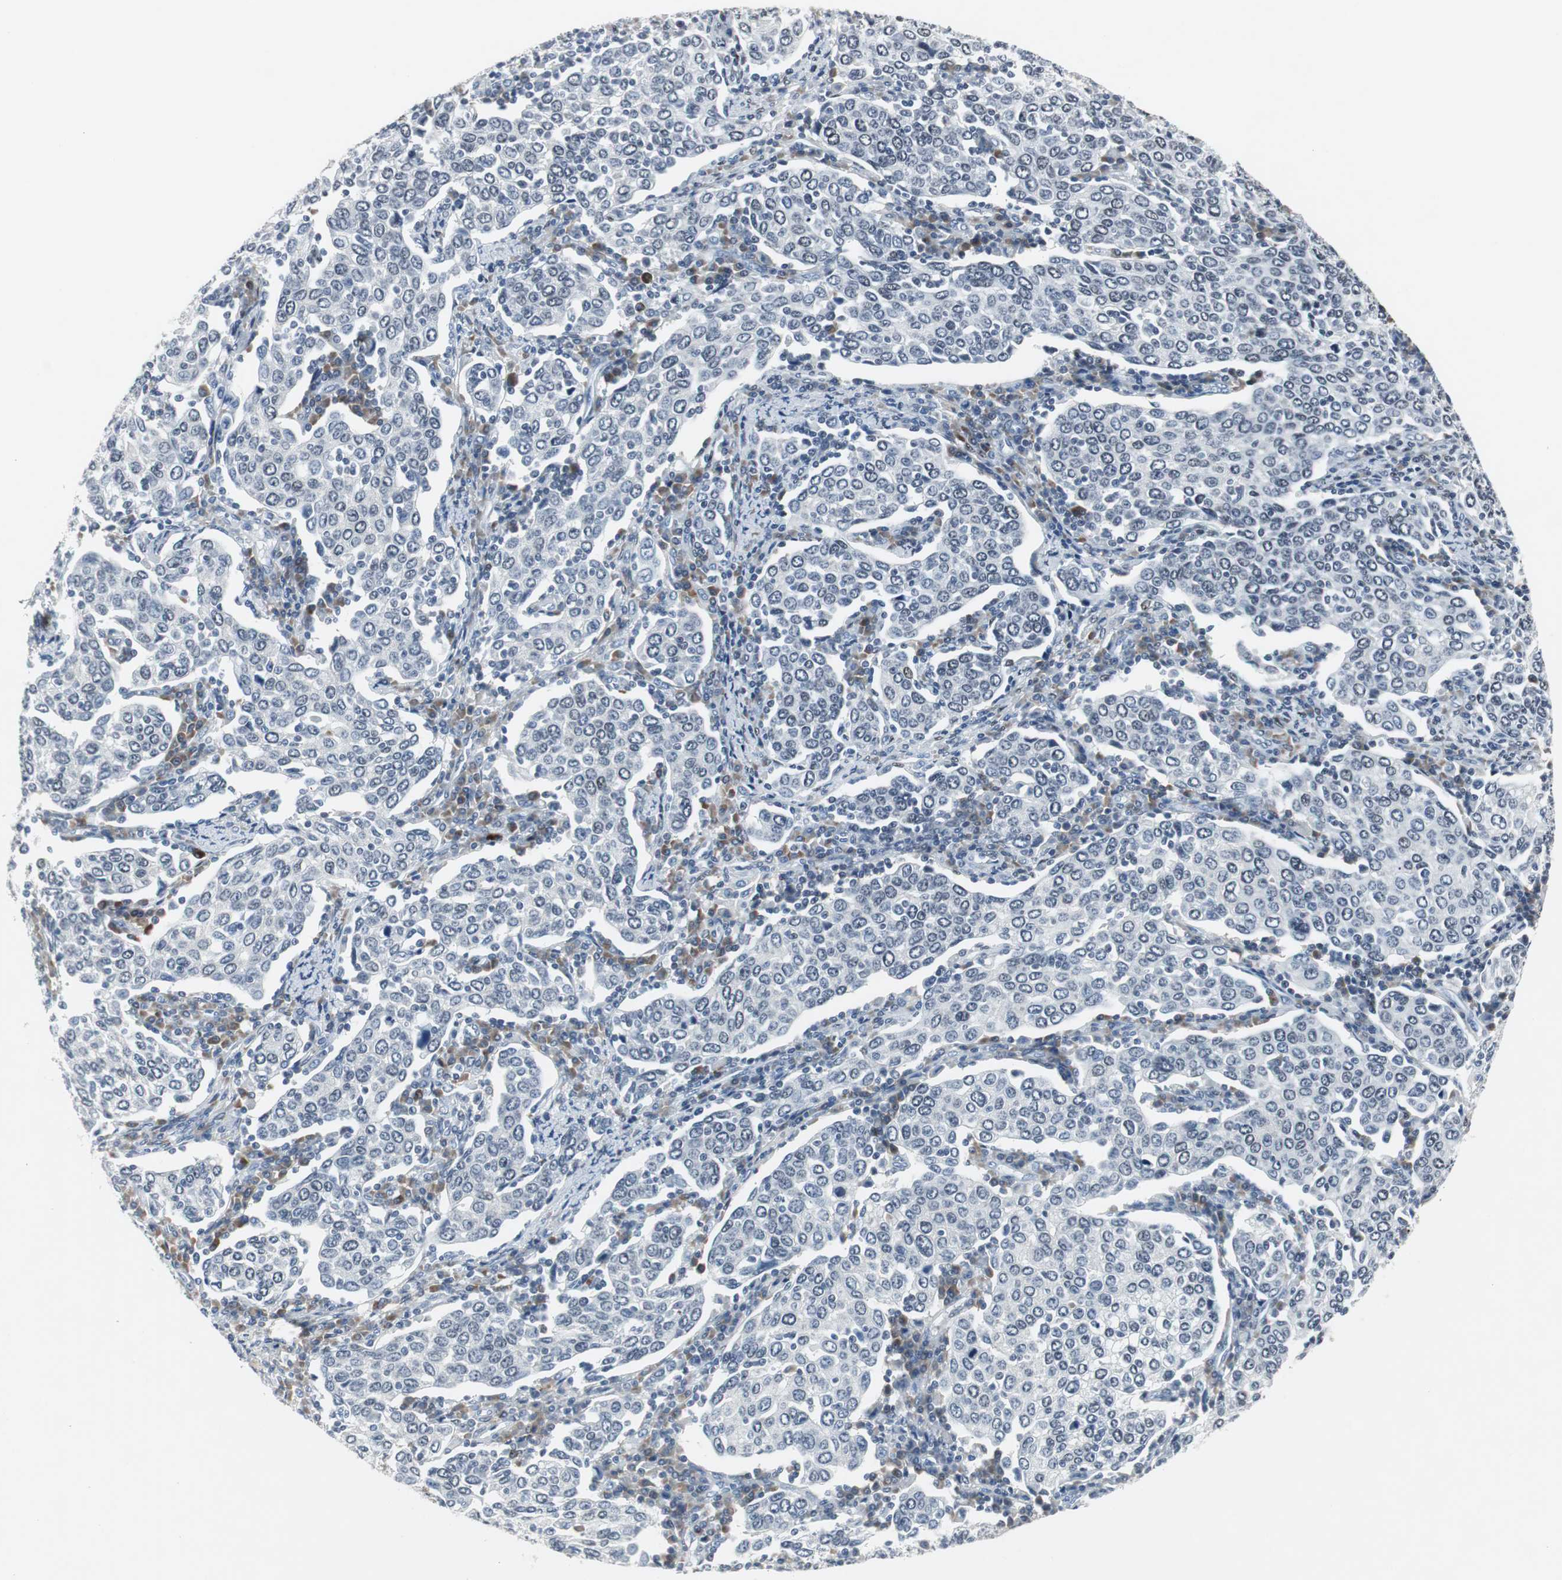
{"staining": {"intensity": "negative", "quantity": "none", "location": "none"}, "tissue": "cervical cancer", "cell_type": "Tumor cells", "image_type": "cancer", "snomed": [{"axis": "morphology", "description": "Squamous cell carcinoma, NOS"}, {"axis": "topography", "description": "Cervix"}], "caption": "An IHC micrograph of cervical squamous cell carcinoma is shown. There is no staining in tumor cells of cervical squamous cell carcinoma.", "gene": "ELK1", "patient": {"sex": "female", "age": 40}}